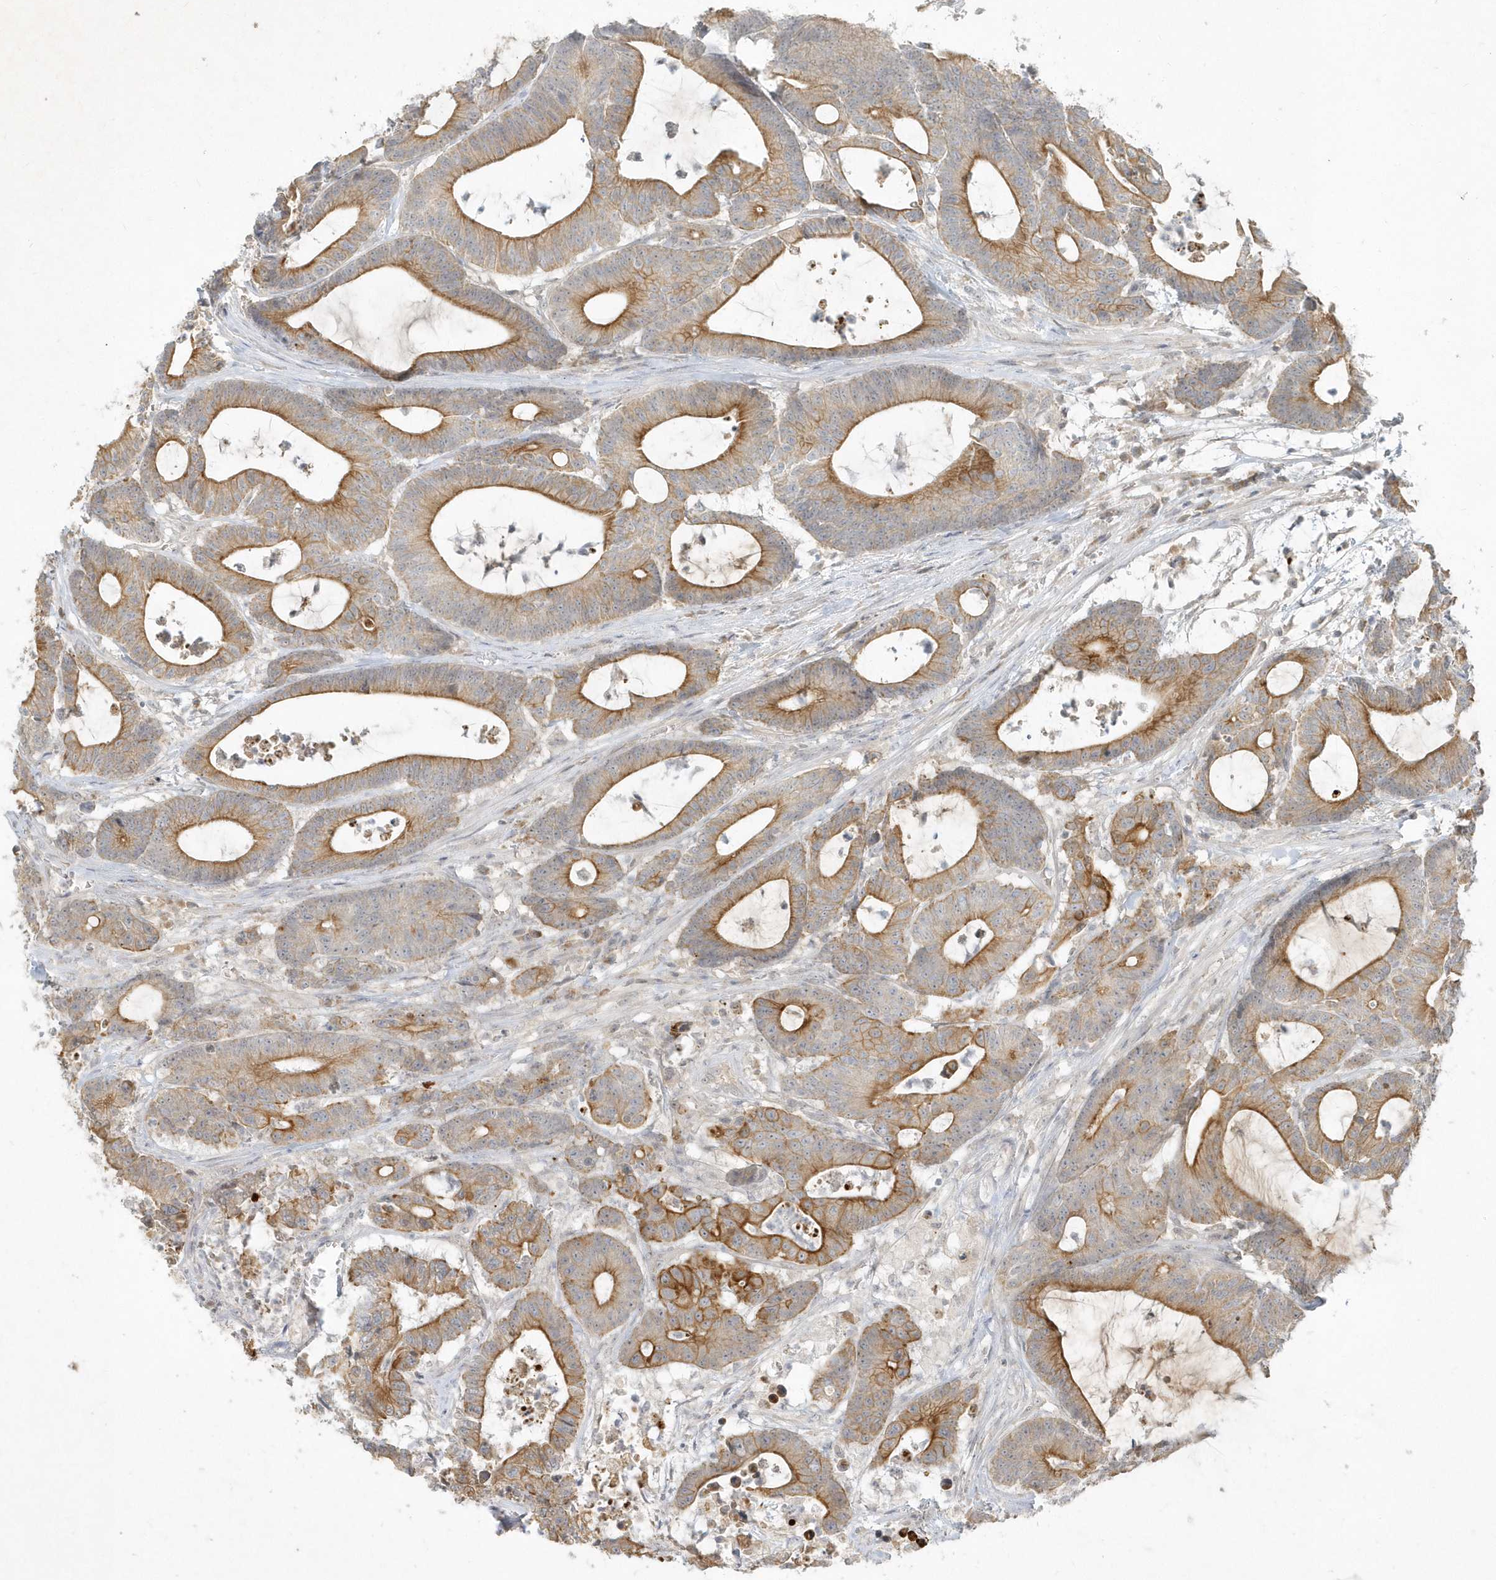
{"staining": {"intensity": "moderate", "quantity": ">75%", "location": "cytoplasmic/membranous"}, "tissue": "colorectal cancer", "cell_type": "Tumor cells", "image_type": "cancer", "snomed": [{"axis": "morphology", "description": "Adenocarcinoma, NOS"}, {"axis": "topography", "description": "Colon"}], "caption": "Immunohistochemistry histopathology image of neoplastic tissue: human colorectal adenocarcinoma stained using immunohistochemistry demonstrates medium levels of moderate protein expression localized specifically in the cytoplasmic/membranous of tumor cells, appearing as a cytoplasmic/membranous brown color.", "gene": "BOD1", "patient": {"sex": "female", "age": 84}}